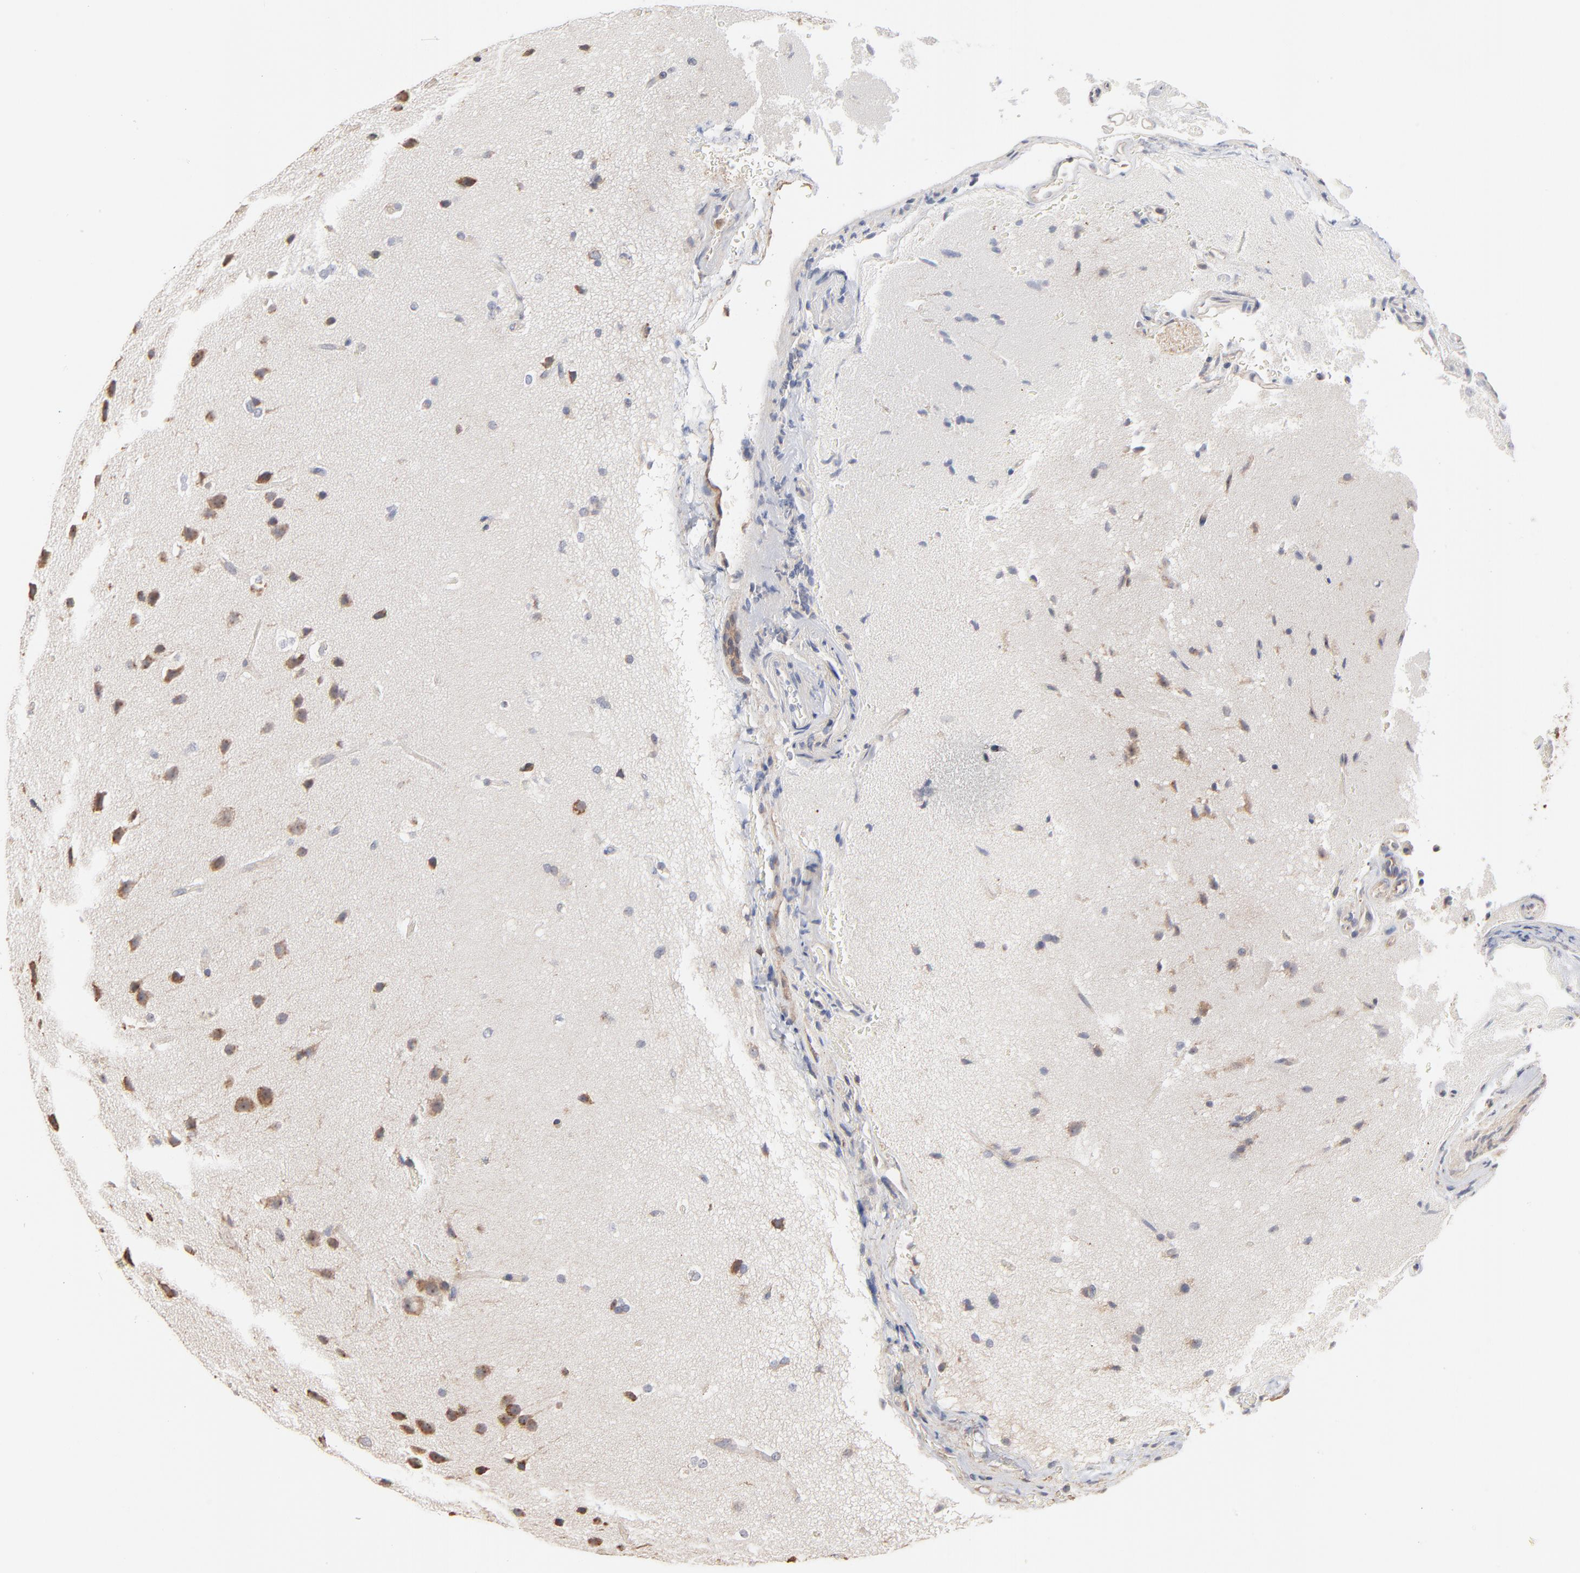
{"staining": {"intensity": "strong", "quantity": "<25%", "location": "cytoplasmic/membranous"}, "tissue": "glioma", "cell_type": "Tumor cells", "image_type": "cancer", "snomed": [{"axis": "morphology", "description": "Glioma, malignant, Low grade"}, {"axis": "topography", "description": "Cerebral cortex"}], "caption": "Glioma tissue exhibits strong cytoplasmic/membranous positivity in approximately <25% of tumor cells", "gene": "RNF213", "patient": {"sex": "female", "age": 47}}